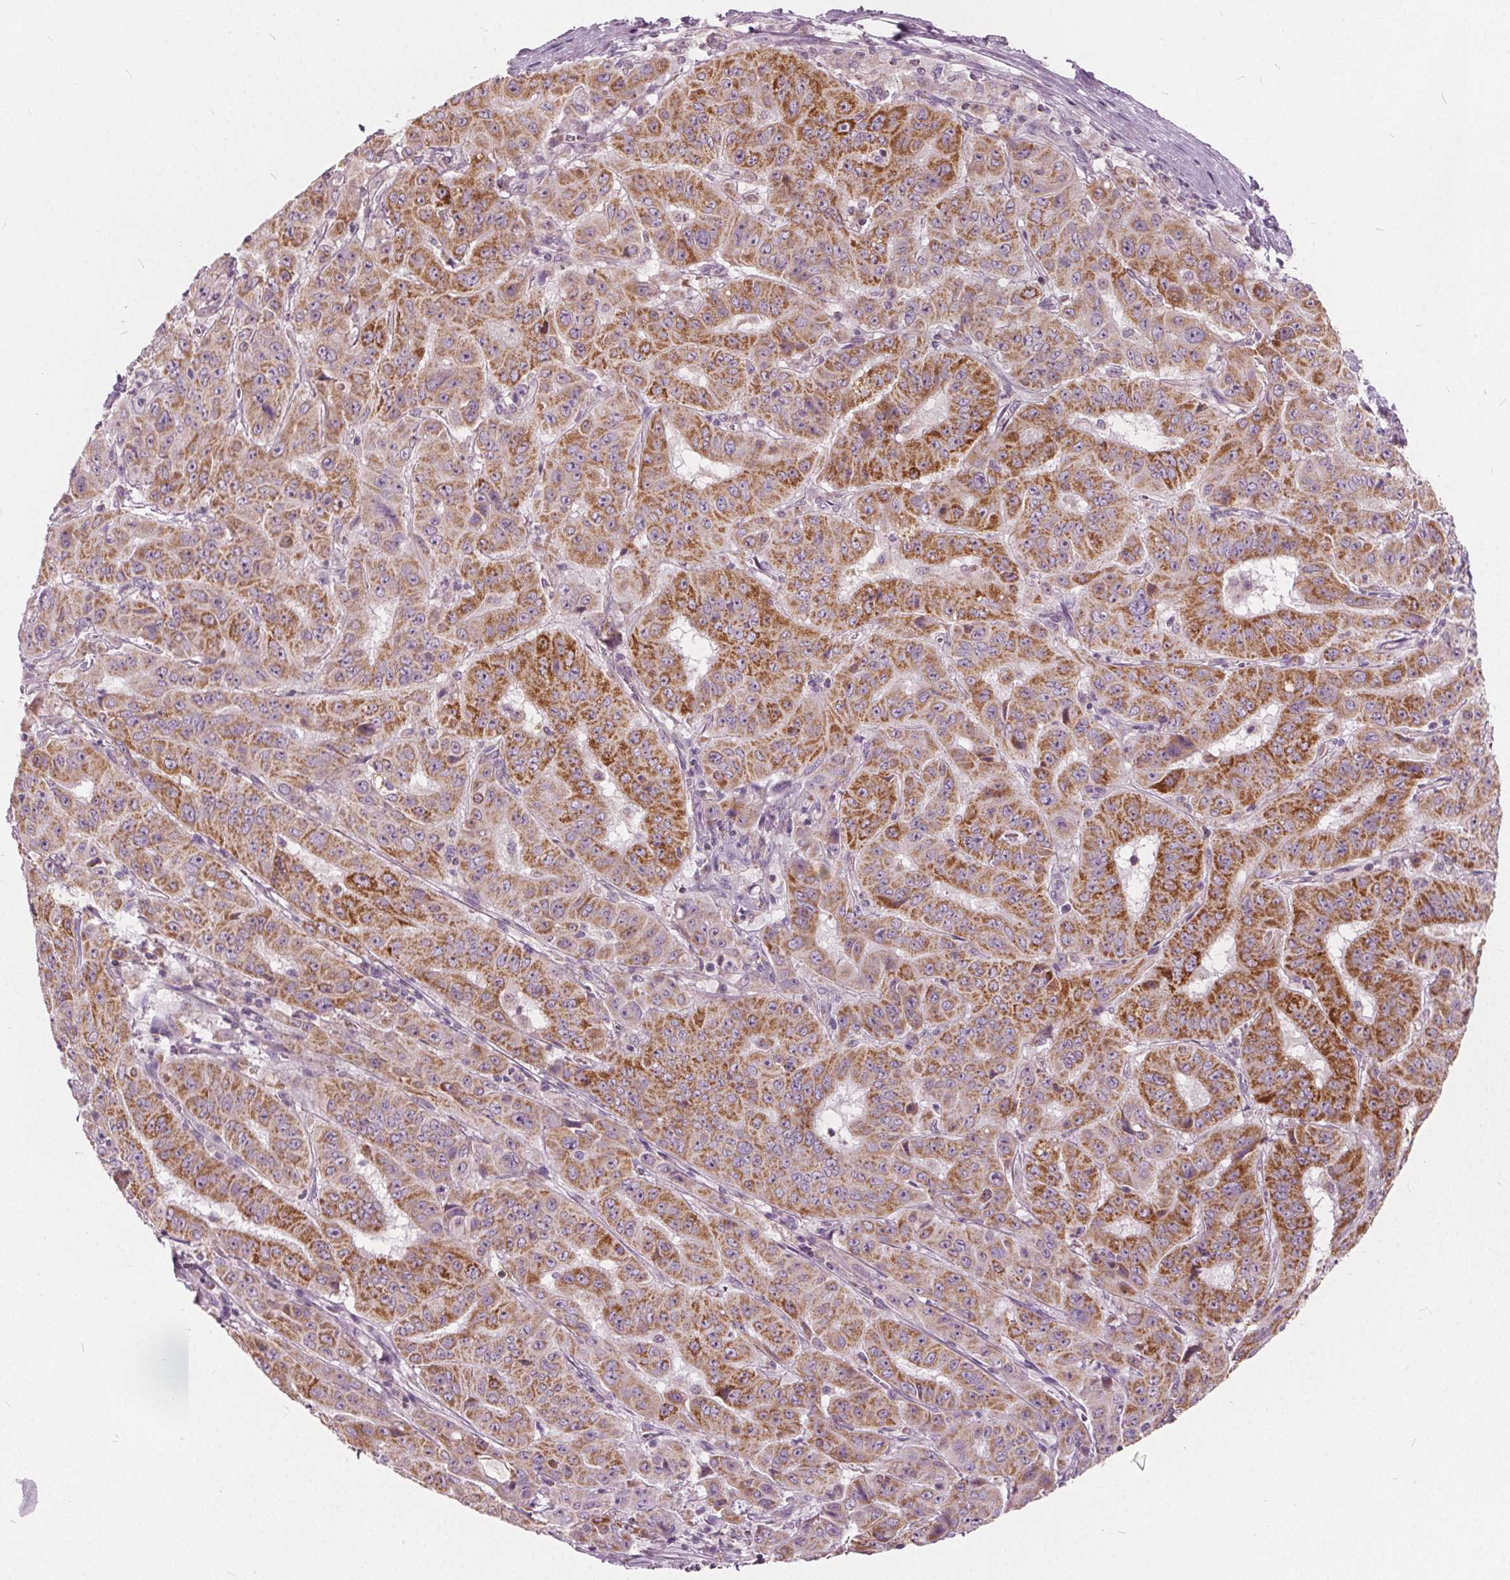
{"staining": {"intensity": "moderate", "quantity": ">75%", "location": "cytoplasmic/membranous"}, "tissue": "pancreatic cancer", "cell_type": "Tumor cells", "image_type": "cancer", "snomed": [{"axis": "morphology", "description": "Adenocarcinoma, NOS"}, {"axis": "topography", "description": "Pancreas"}], "caption": "Immunohistochemical staining of pancreatic adenocarcinoma demonstrates medium levels of moderate cytoplasmic/membranous protein positivity in approximately >75% of tumor cells. (DAB (3,3'-diaminobenzidine) IHC with brightfield microscopy, high magnification).", "gene": "ECI2", "patient": {"sex": "male", "age": 63}}